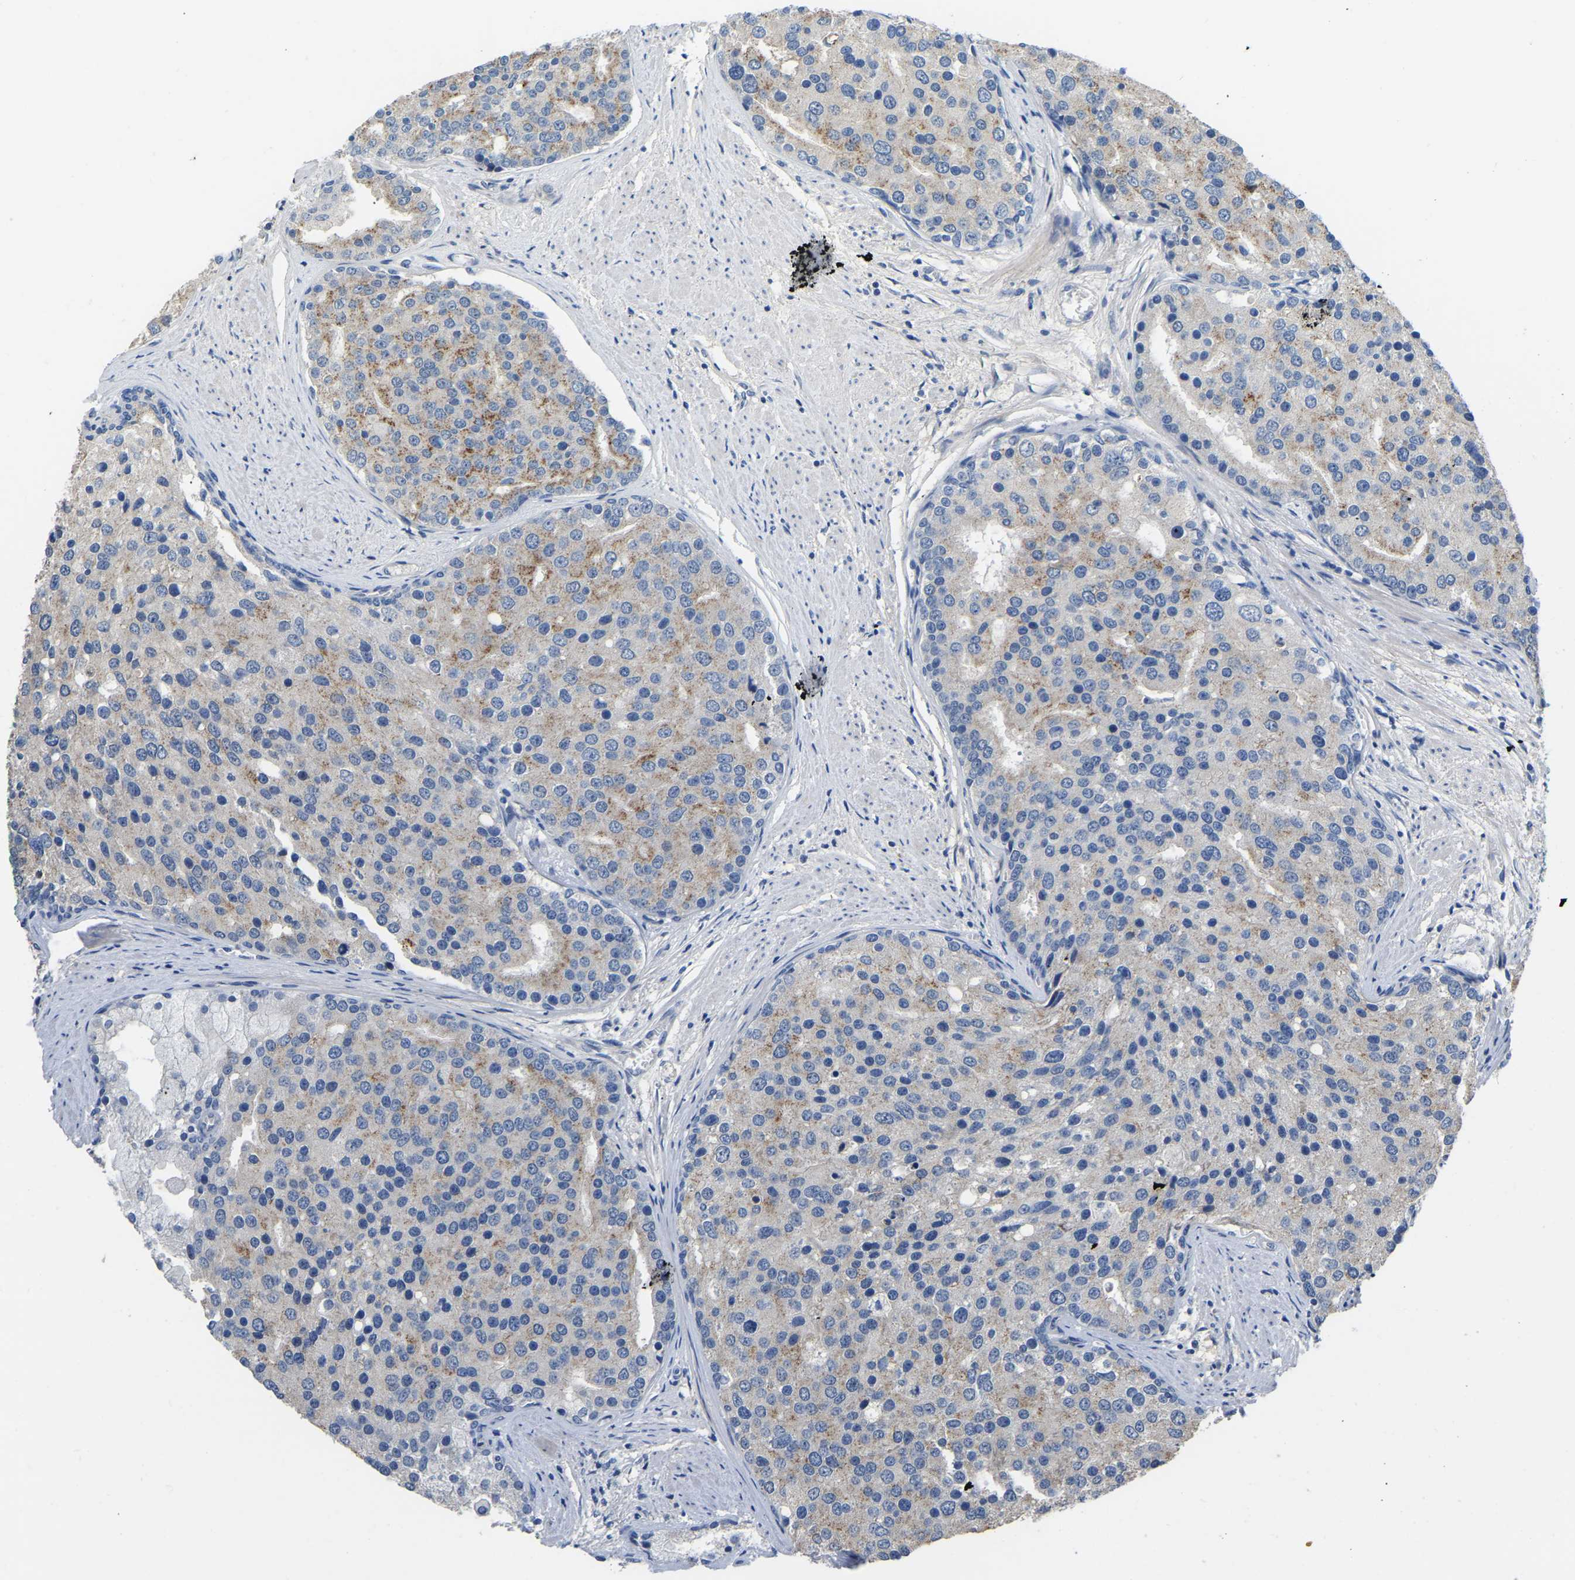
{"staining": {"intensity": "weak", "quantity": "25%-75%", "location": "cytoplasmic/membranous"}, "tissue": "prostate cancer", "cell_type": "Tumor cells", "image_type": "cancer", "snomed": [{"axis": "morphology", "description": "Adenocarcinoma, High grade"}, {"axis": "topography", "description": "Prostate"}], "caption": "About 25%-75% of tumor cells in prostate cancer show weak cytoplasmic/membranous protein positivity as visualized by brown immunohistochemical staining.", "gene": "HIGD2B", "patient": {"sex": "male", "age": 50}}